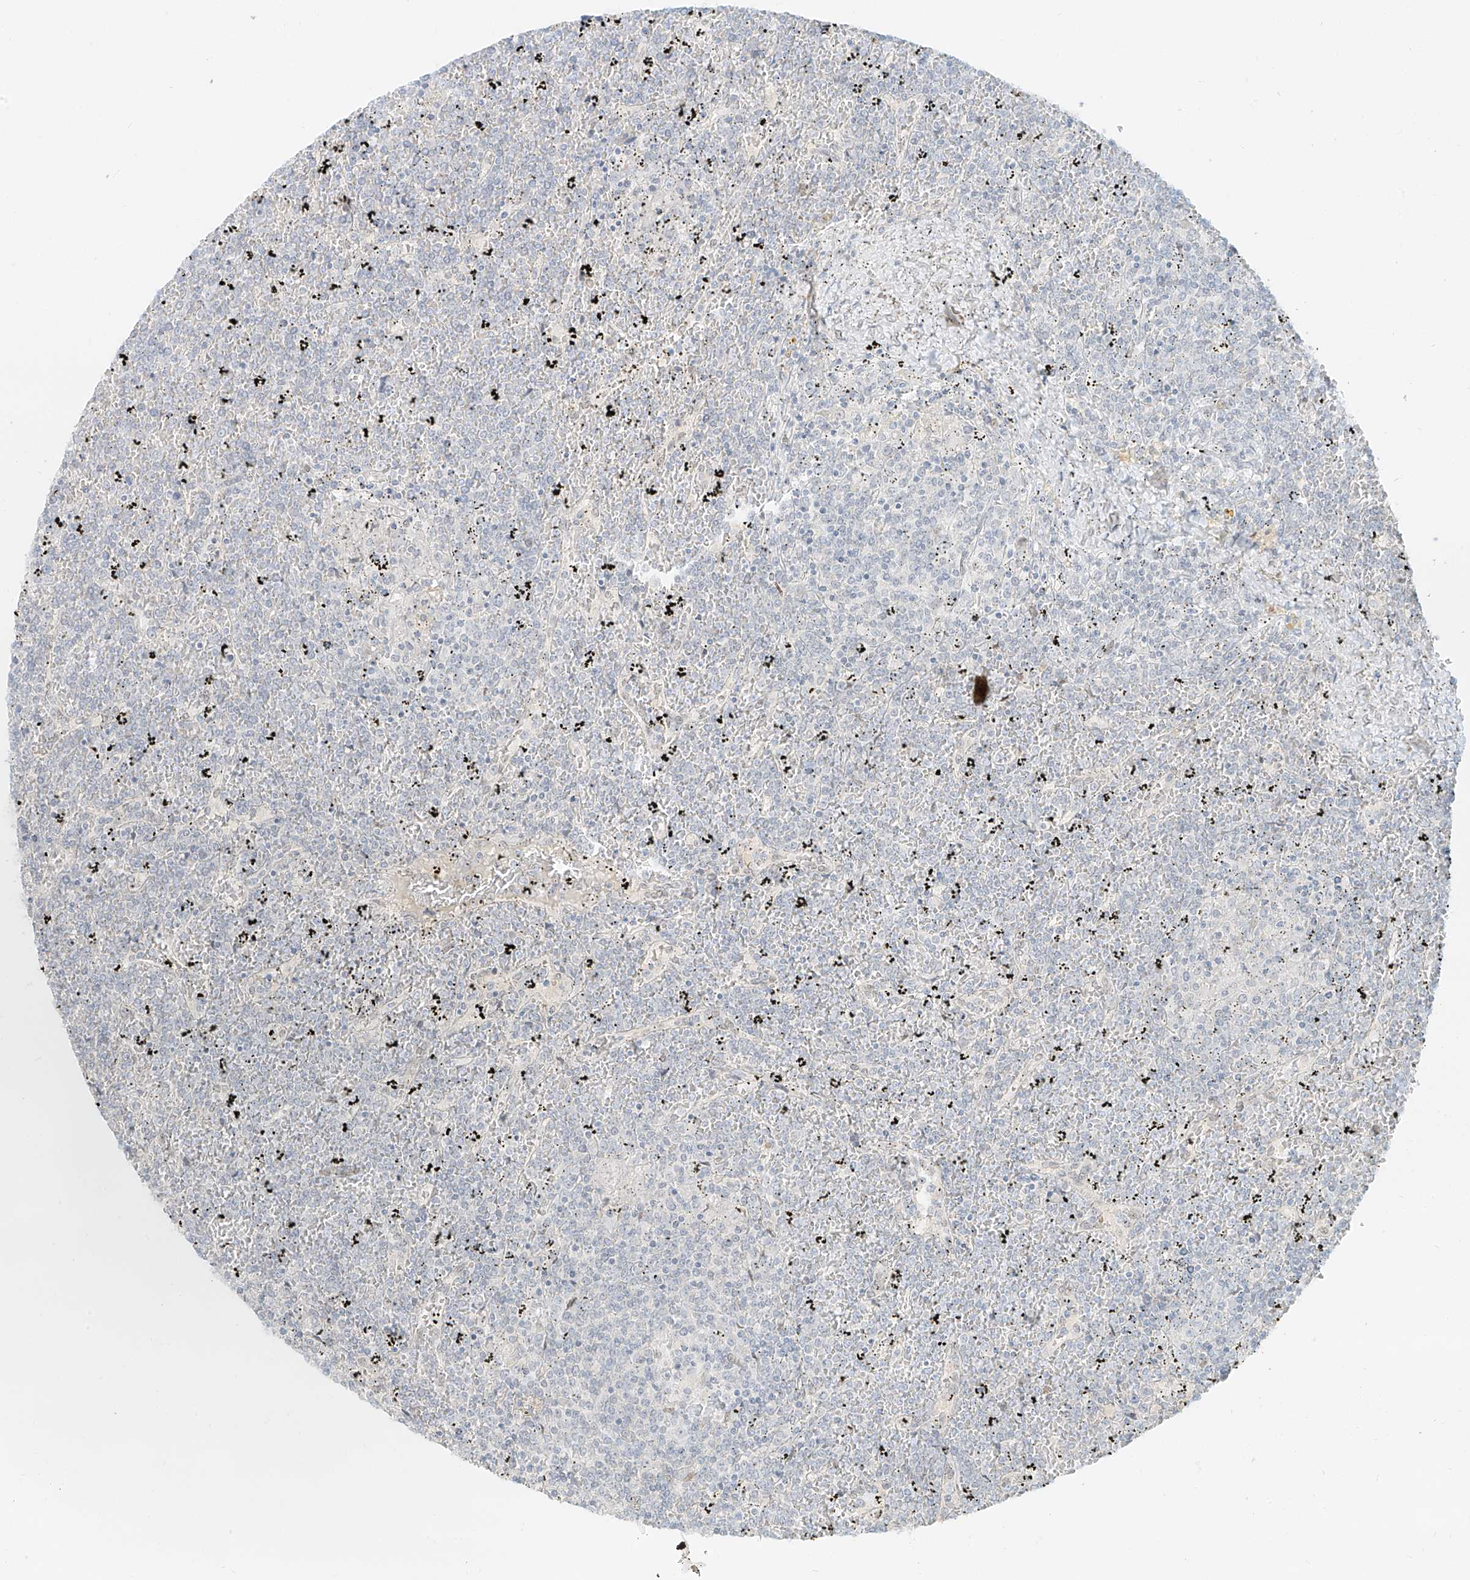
{"staining": {"intensity": "negative", "quantity": "none", "location": "none"}, "tissue": "lymphoma", "cell_type": "Tumor cells", "image_type": "cancer", "snomed": [{"axis": "morphology", "description": "Malignant lymphoma, non-Hodgkin's type, Low grade"}, {"axis": "topography", "description": "Spleen"}], "caption": "Tumor cells are negative for brown protein staining in malignant lymphoma, non-Hodgkin's type (low-grade).", "gene": "ZNF774", "patient": {"sex": "female", "age": 19}}